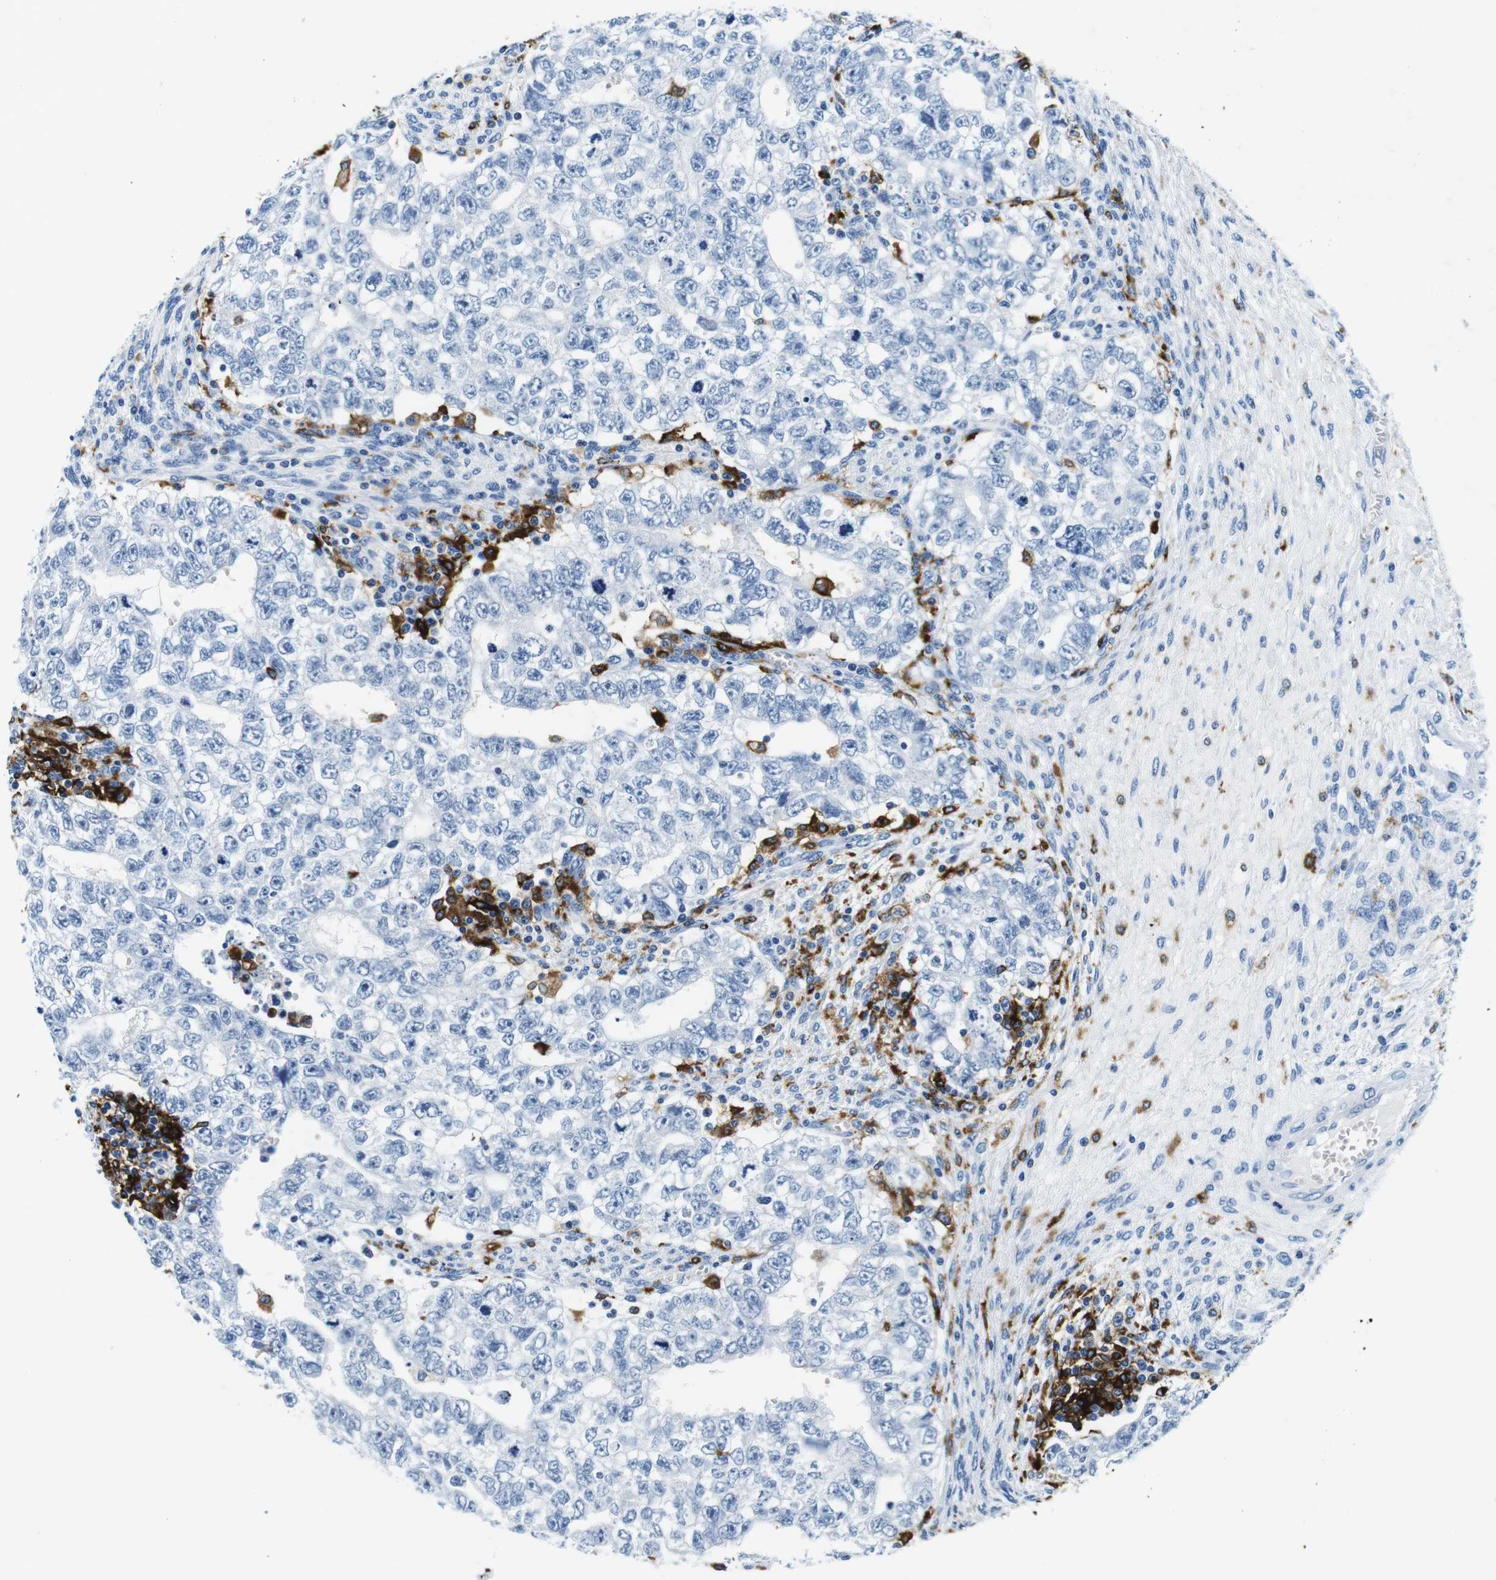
{"staining": {"intensity": "negative", "quantity": "none", "location": "none"}, "tissue": "testis cancer", "cell_type": "Tumor cells", "image_type": "cancer", "snomed": [{"axis": "morphology", "description": "Seminoma, NOS"}, {"axis": "morphology", "description": "Carcinoma, Embryonal, NOS"}, {"axis": "topography", "description": "Testis"}], "caption": "DAB (3,3'-diaminobenzidine) immunohistochemical staining of human testis embryonal carcinoma exhibits no significant expression in tumor cells.", "gene": "HLA-DRB1", "patient": {"sex": "male", "age": 38}}